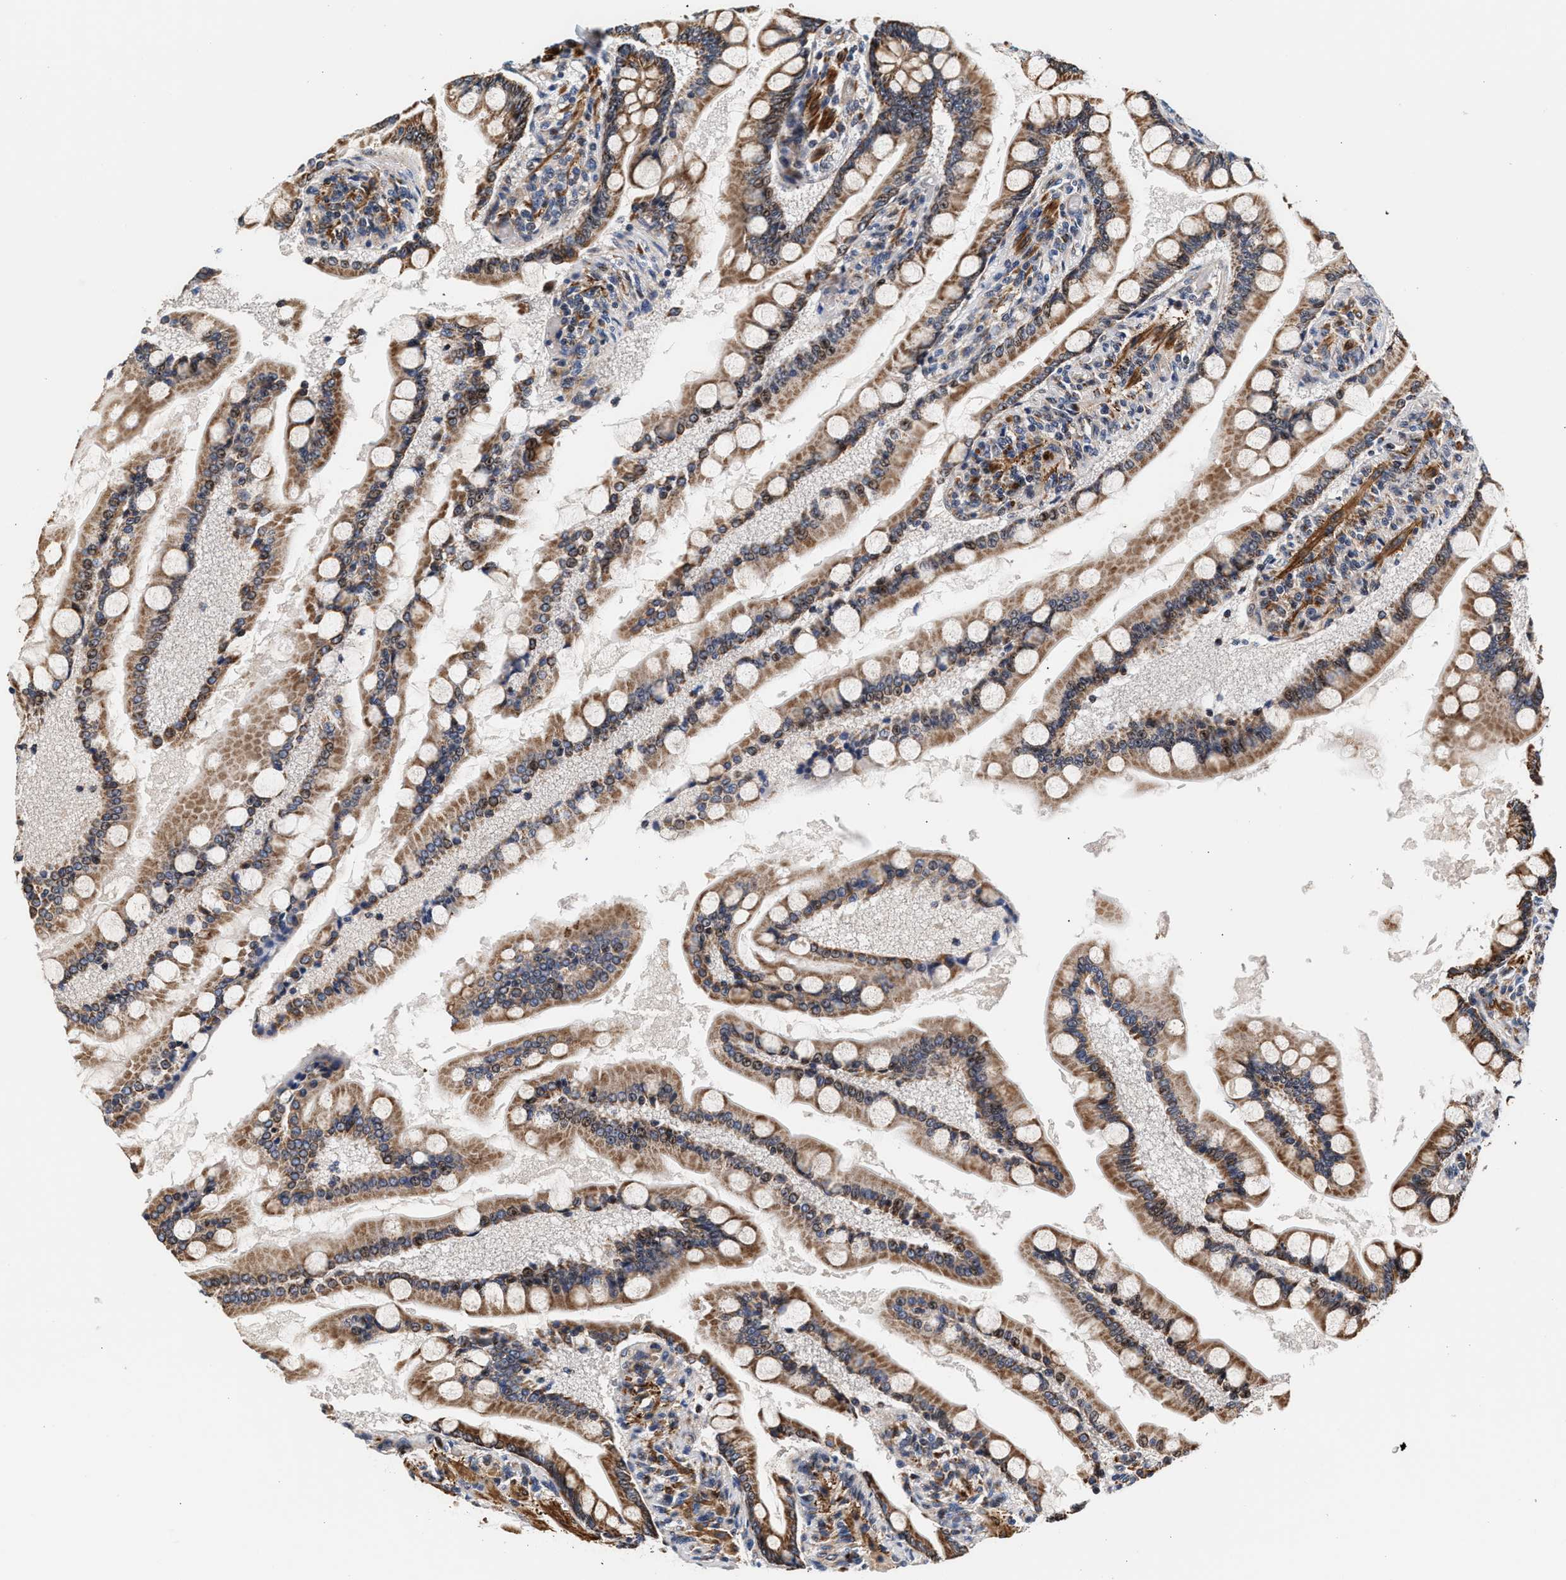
{"staining": {"intensity": "moderate", "quantity": ">75%", "location": "cytoplasmic/membranous,nuclear"}, "tissue": "small intestine", "cell_type": "Glandular cells", "image_type": "normal", "snomed": [{"axis": "morphology", "description": "Normal tissue, NOS"}, {"axis": "topography", "description": "Small intestine"}], "caption": "Small intestine was stained to show a protein in brown. There is medium levels of moderate cytoplasmic/membranous,nuclear staining in about >75% of glandular cells. (DAB IHC, brown staining for protein, blue staining for nuclei).", "gene": "SGK1", "patient": {"sex": "male", "age": 41}}